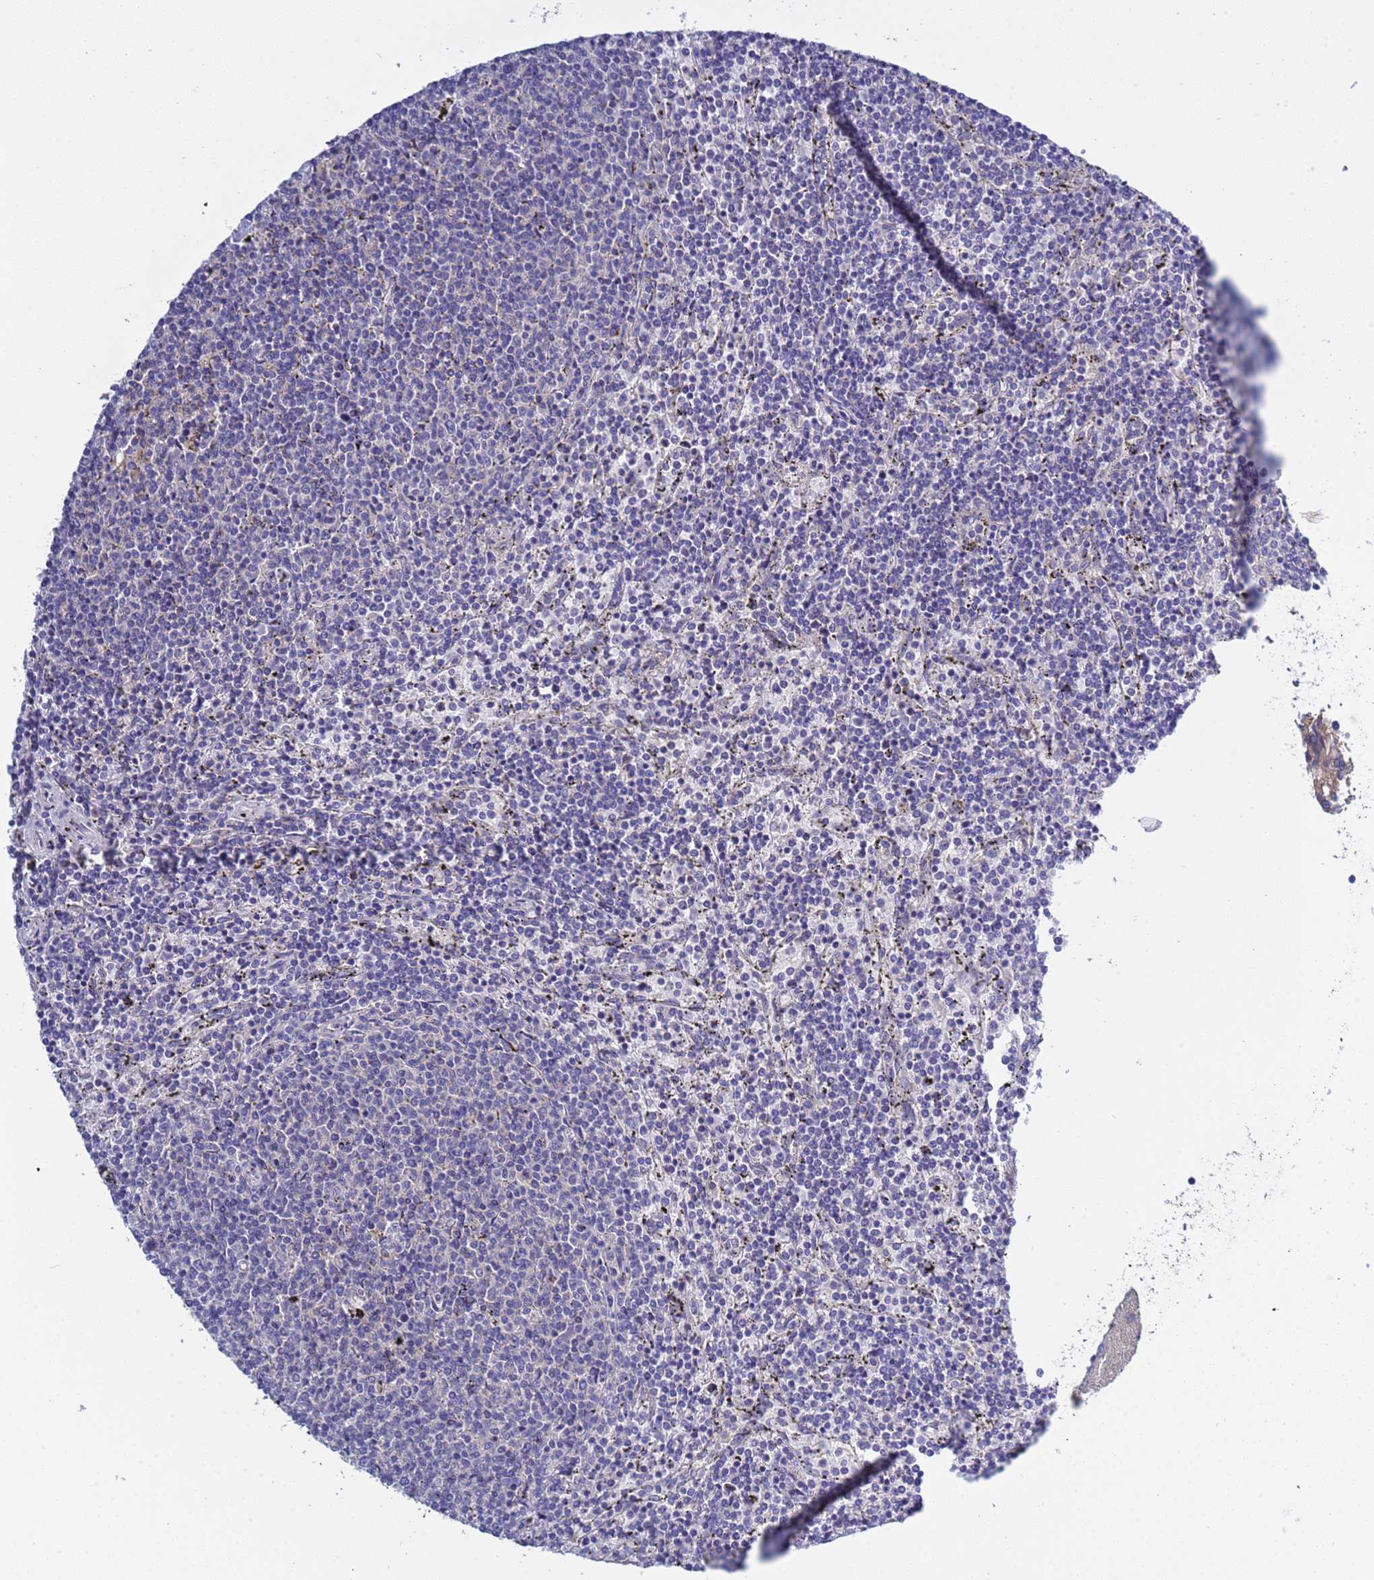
{"staining": {"intensity": "negative", "quantity": "none", "location": "none"}, "tissue": "lymphoma", "cell_type": "Tumor cells", "image_type": "cancer", "snomed": [{"axis": "morphology", "description": "Malignant lymphoma, non-Hodgkin's type, Low grade"}, {"axis": "topography", "description": "Spleen"}], "caption": "DAB immunohistochemical staining of human lymphoma displays no significant positivity in tumor cells.", "gene": "RC3H2", "patient": {"sex": "female", "age": 50}}